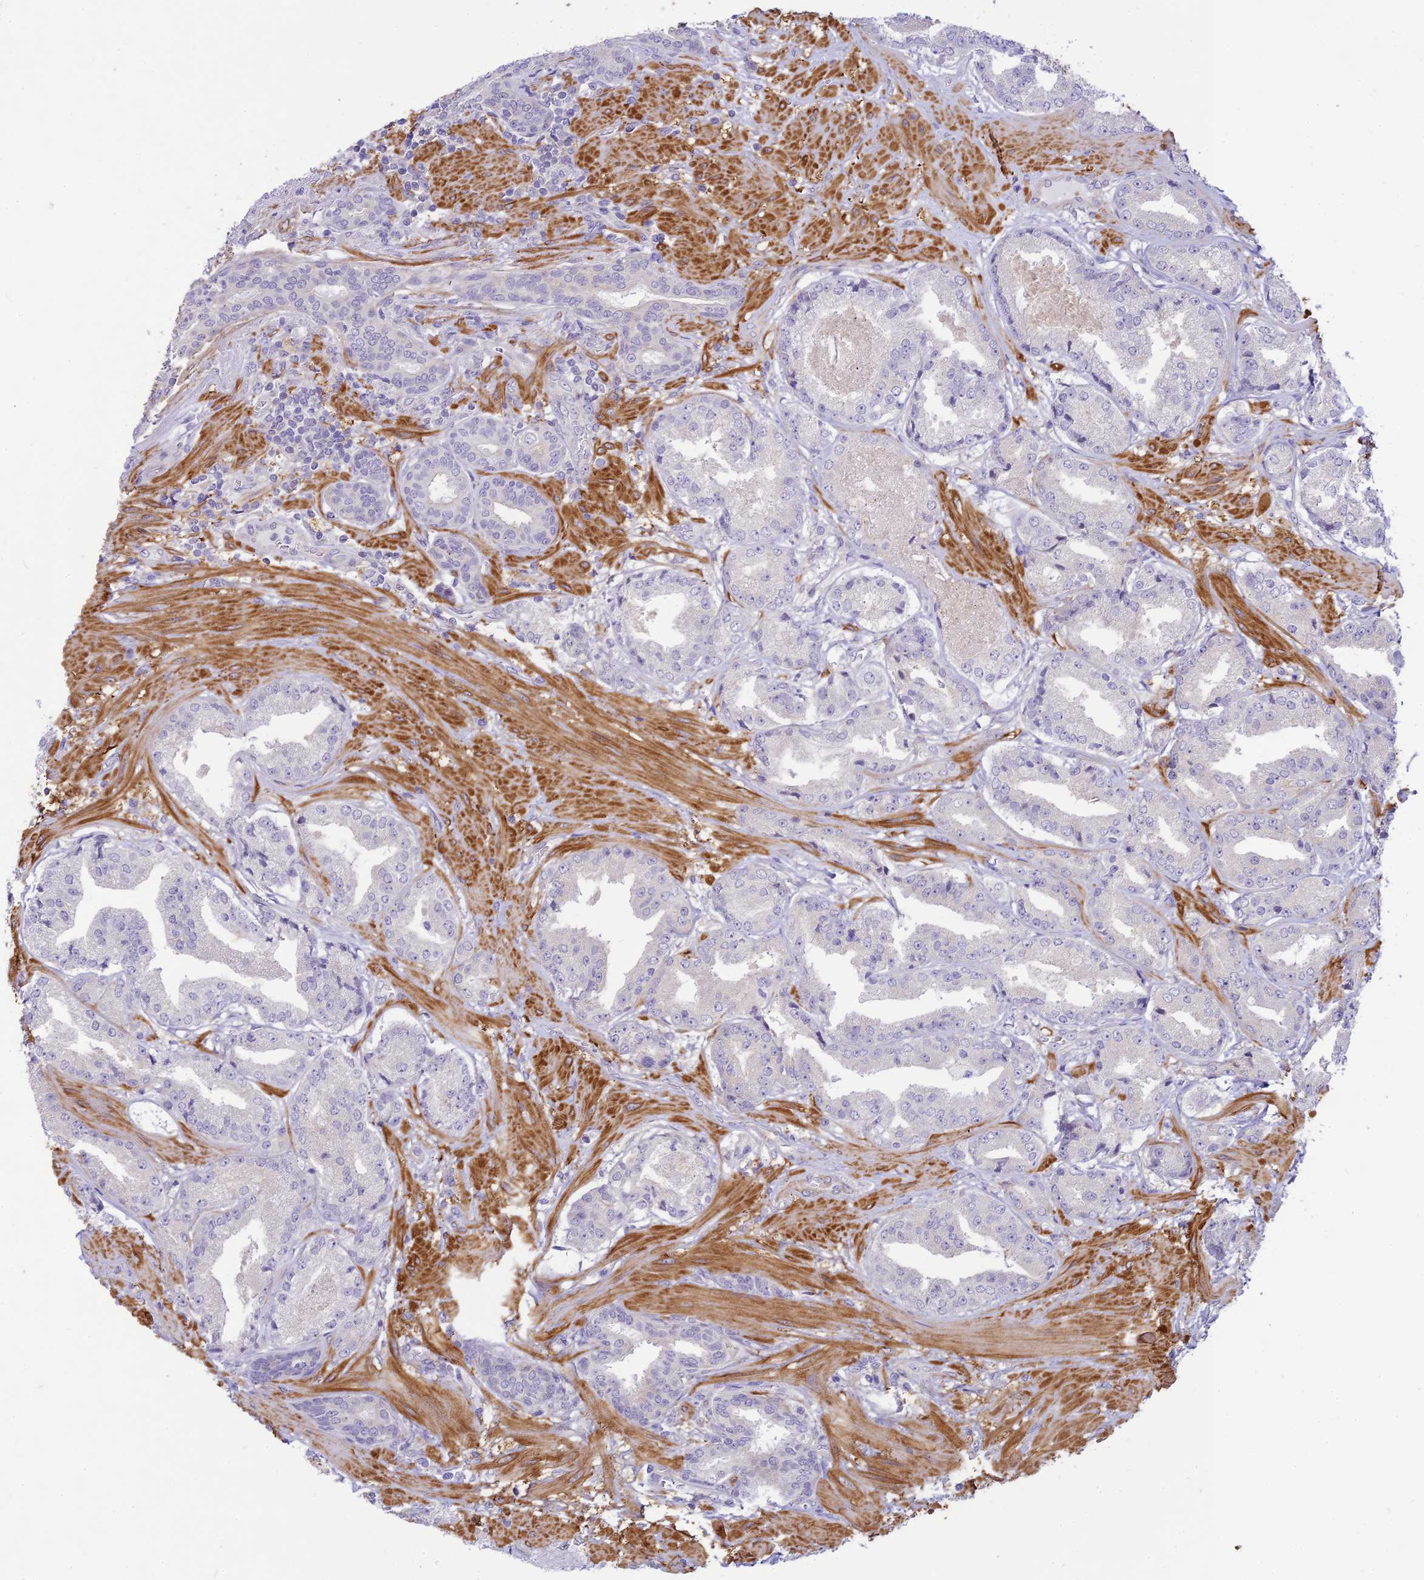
{"staining": {"intensity": "negative", "quantity": "none", "location": "none"}, "tissue": "prostate cancer", "cell_type": "Tumor cells", "image_type": "cancer", "snomed": [{"axis": "morphology", "description": "Adenocarcinoma, High grade"}, {"axis": "topography", "description": "Prostate"}], "caption": "Tumor cells are negative for brown protein staining in prostate high-grade adenocarcinoma. (DAB immunohistochemistry, high magnification).", "gene": "FBXW4", "patient": {"sex": "male", "age": 63}}